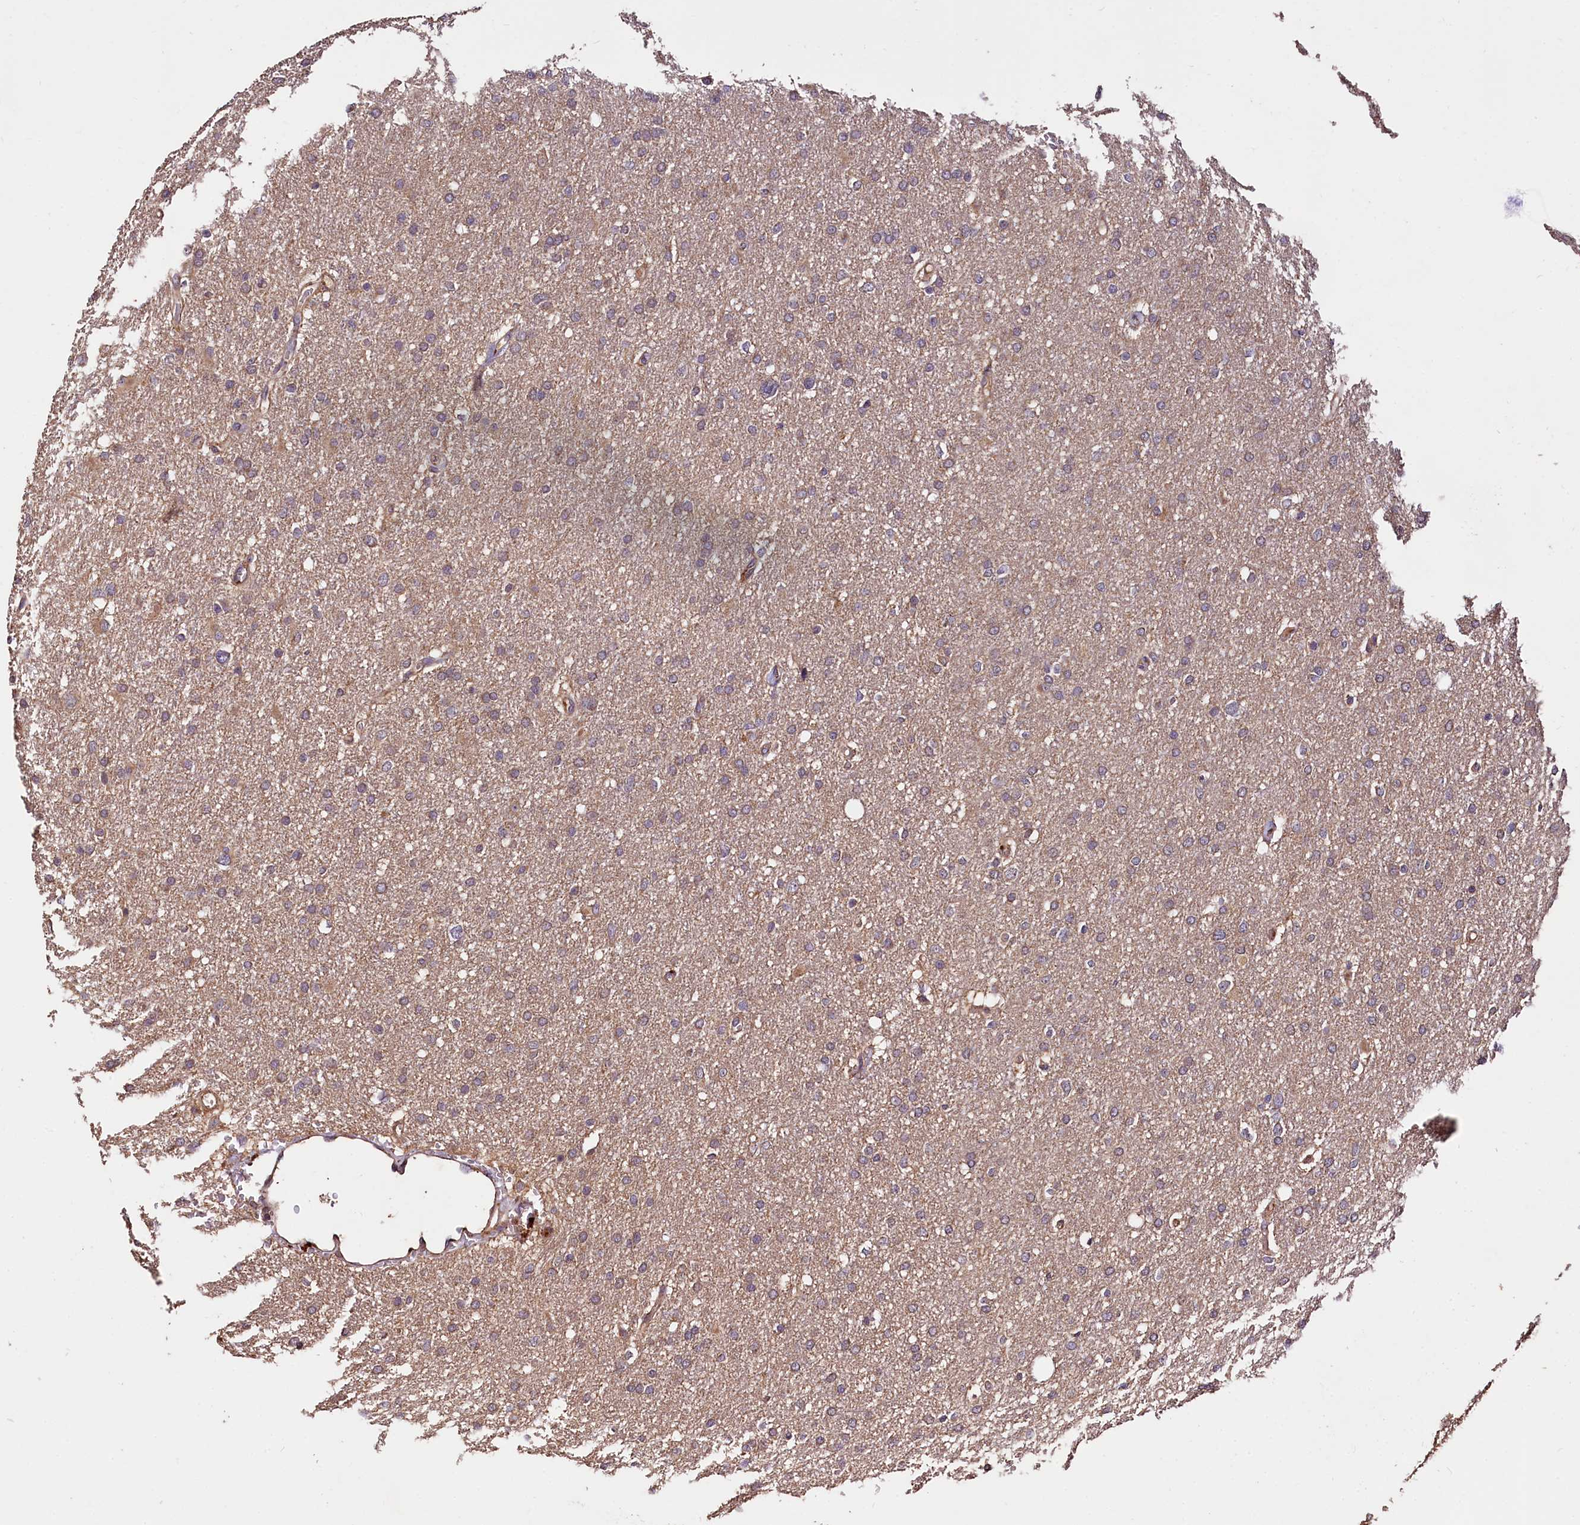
{"staining": {"intensity": "weak", "quantity": "<25%", "location": "cytoplasmic/membranous"}, "tissue": "glioma", "cell_type": "Tumor cells", "image_type": "cancer", "snomed": [{"axis": "morphology", "description": "Glioma, malignant, High grade"}, {"axis": "topography", "description": "Cerebral cortex"}], "caption": "This is an immunohistochemistry image of human glioma. There is no expression in tumor cells.", "gene": "RASSF1", "patient": {"sex": "female", "age": 36}}